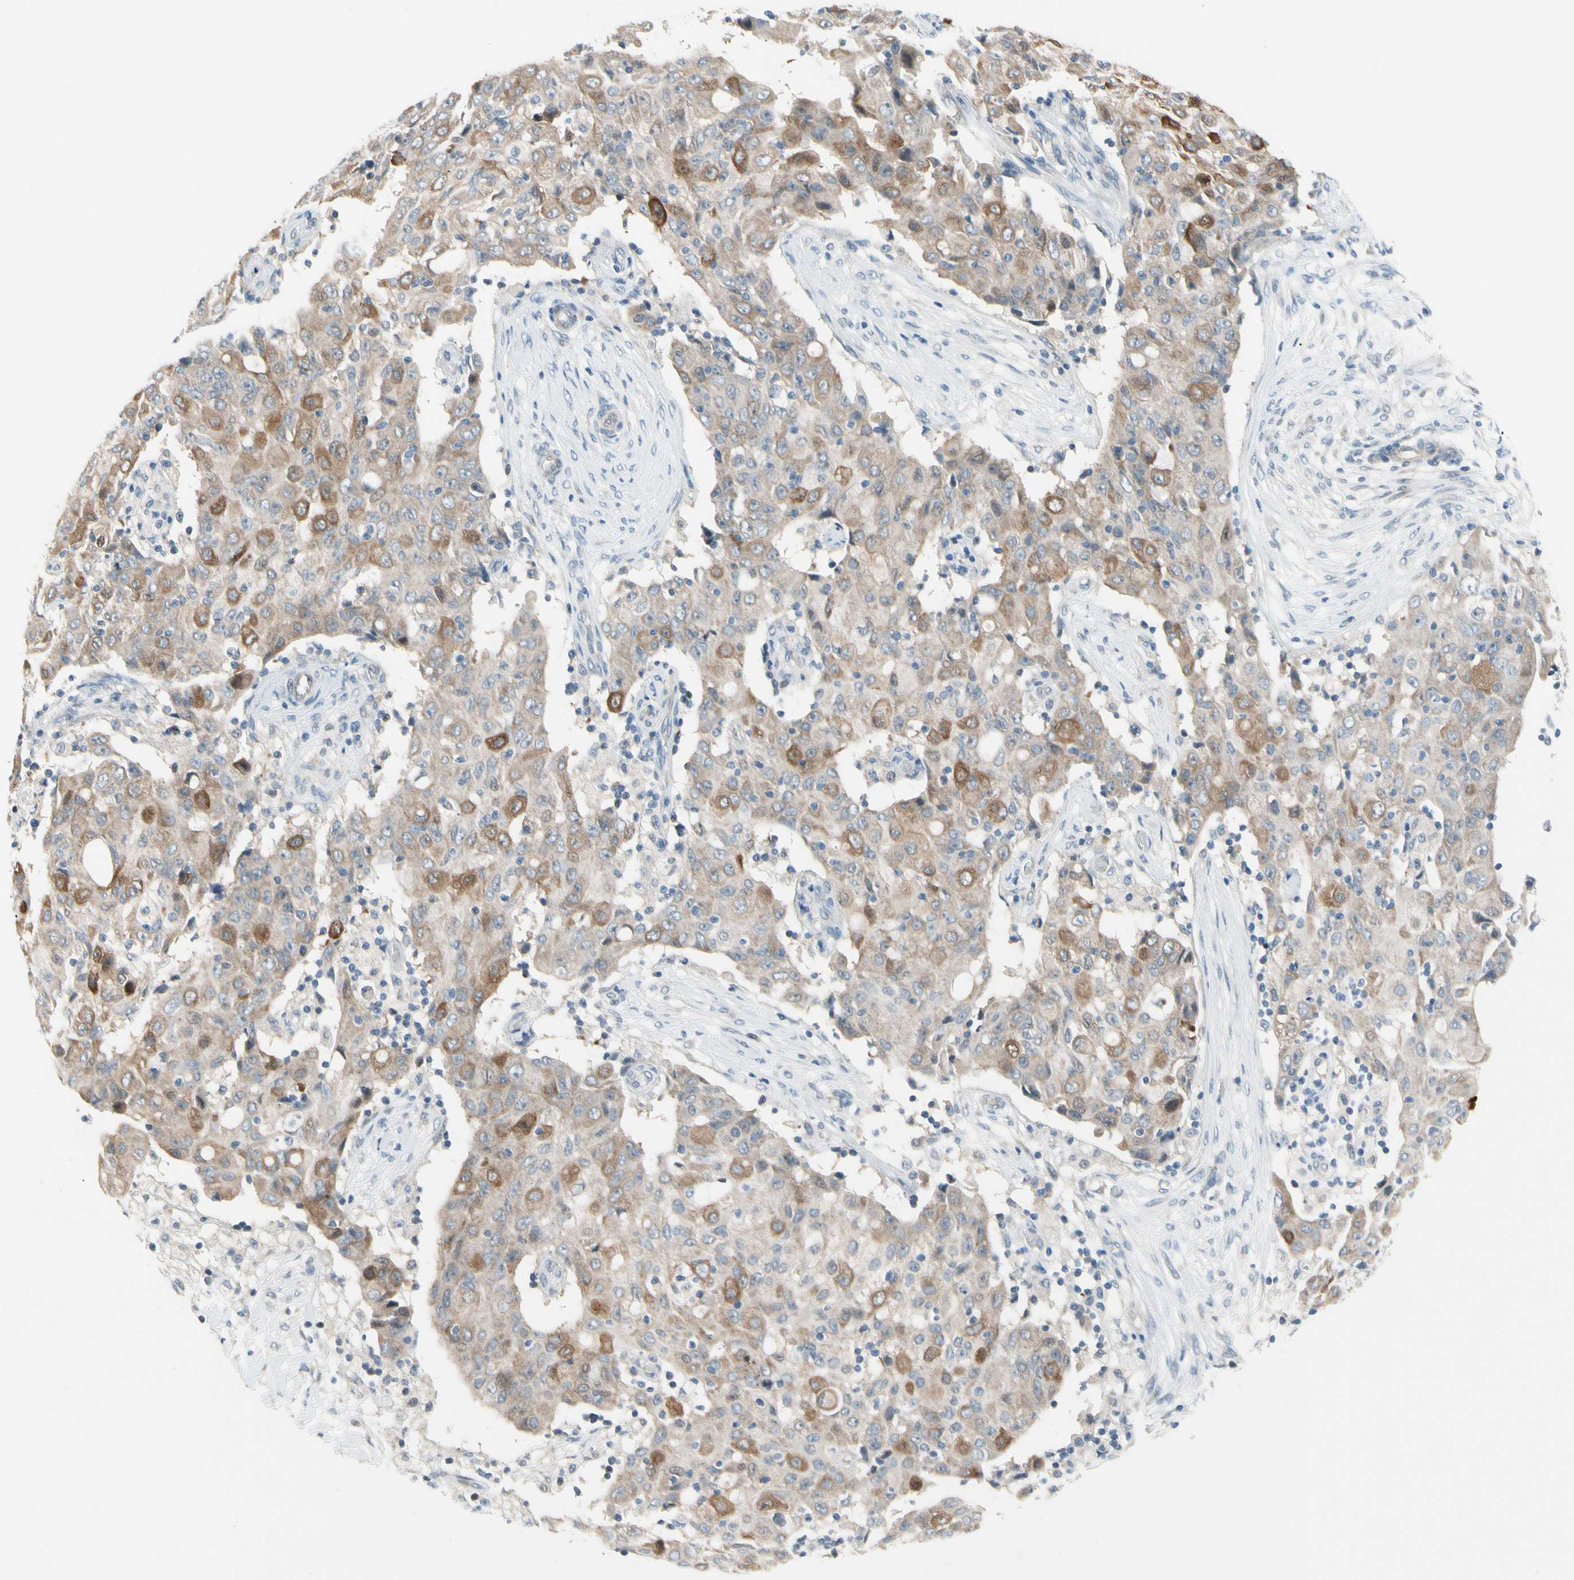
{"staining": {"intensity": "moderate", "quantity": ">75%", "location": "cytoplasmic/membranous"}, "tissue": "ovarian cancer", "cell_type": "Tumor cells", "image_type": "cancer", "snomed": [{"axis": "morphology", "description": "Carcinoma, endometroid"}, {"axis": "topography", "description": "Ovary"}], "caption": "Immunohistochemistry histopathology image of ovarian cancer stained for a protein (brown), which displays medium levels of moderate cytoplasmic/membranous positivity in approximately >75% of tumor cells.", "gene": "CFAP36", "patient": {"sex": "female", "age": 42}}